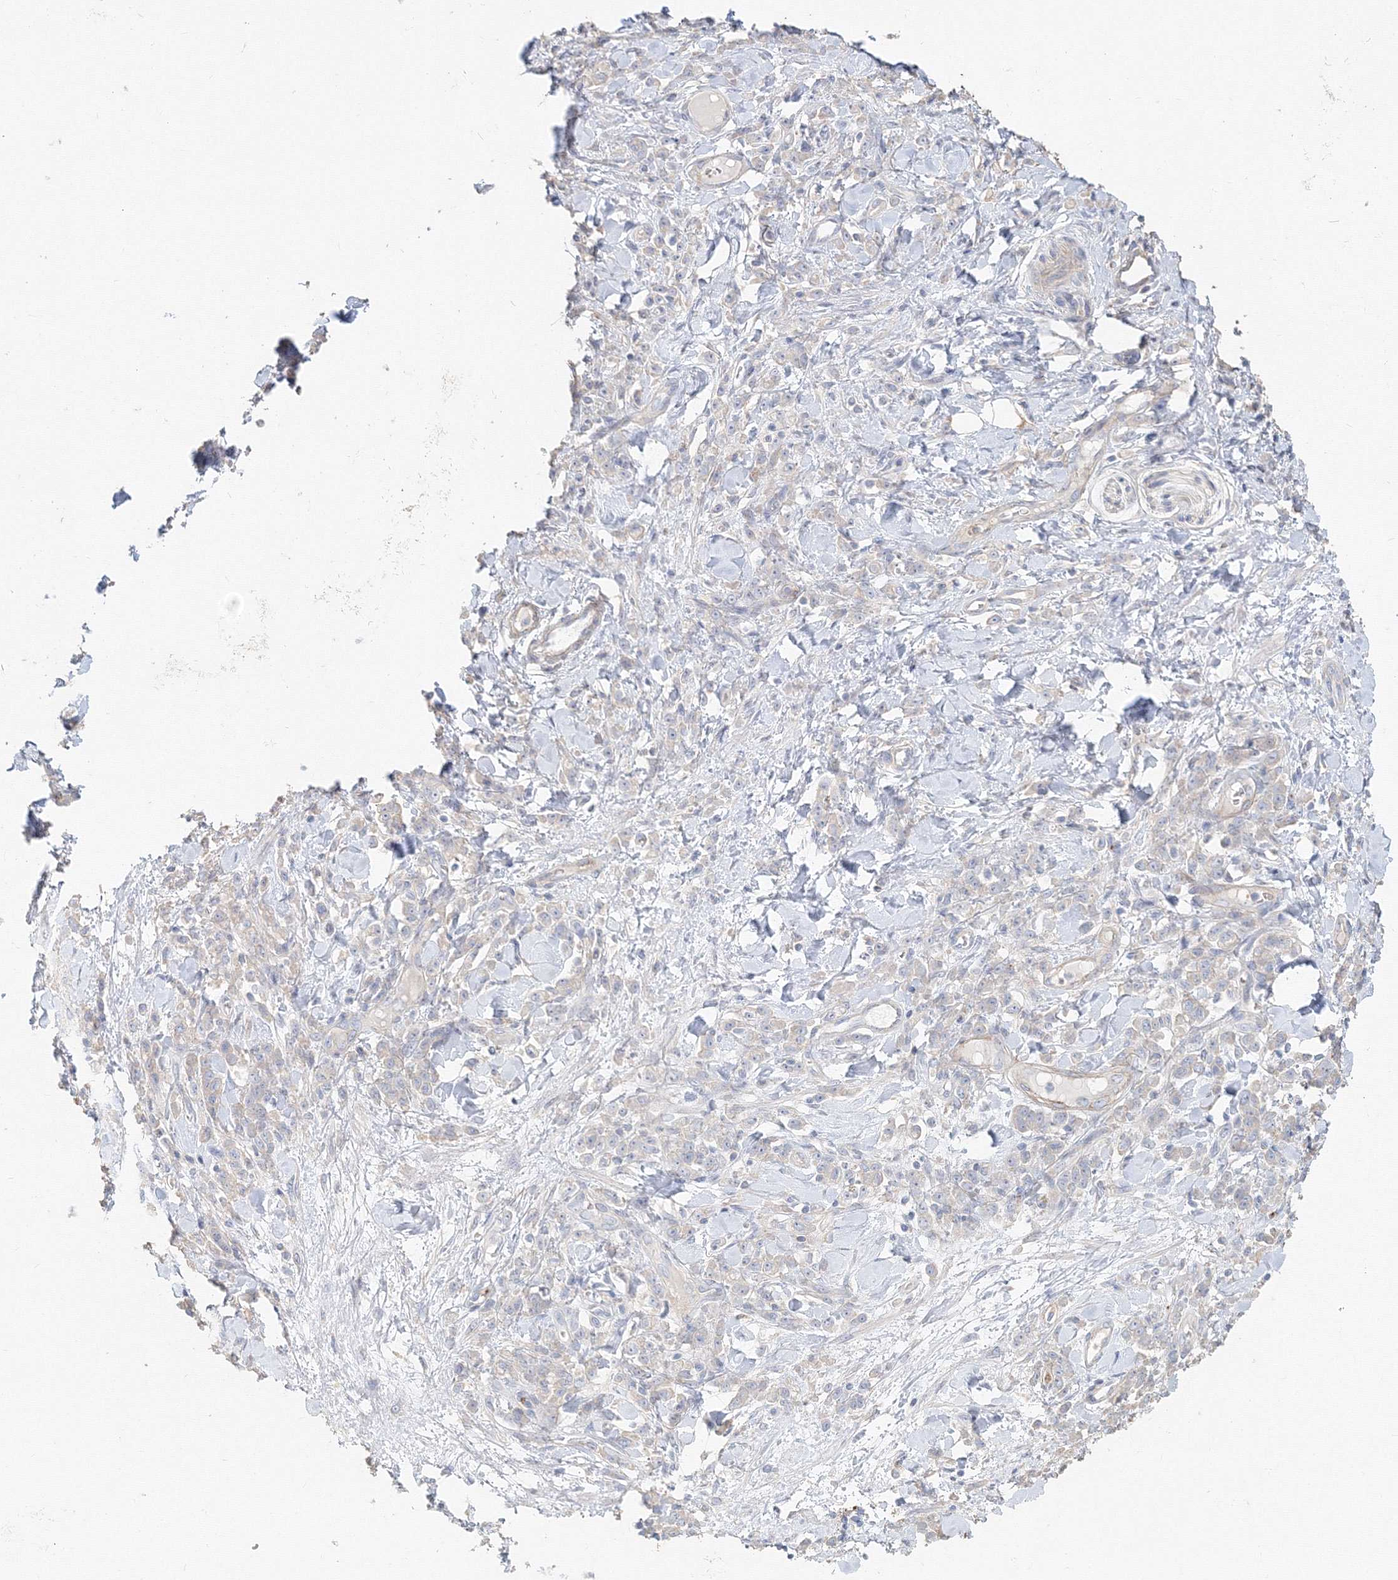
{"staining": {"intensity": "negative", "quantity": "none", "location": "none"}, "tissue": "stomach cancer", "cell_type": "Tumor cells", "image_type": "cancer", "snomed": [{"axis": "morphology", "description": "Normal tissue, NOS"}, {"axis": "morphology", "description": "Adenocarcinoma, NOS"}, {"axis": "topography", "description": "Stomach"}], "caption": "A high-resolution histopathology image shows IHC staining of adenocarcinoma (stomach), which demonstrates no significant positivity in tumor cells.", "gene": "MMRN1", "patient": {"sex": "male", "age": 82}}